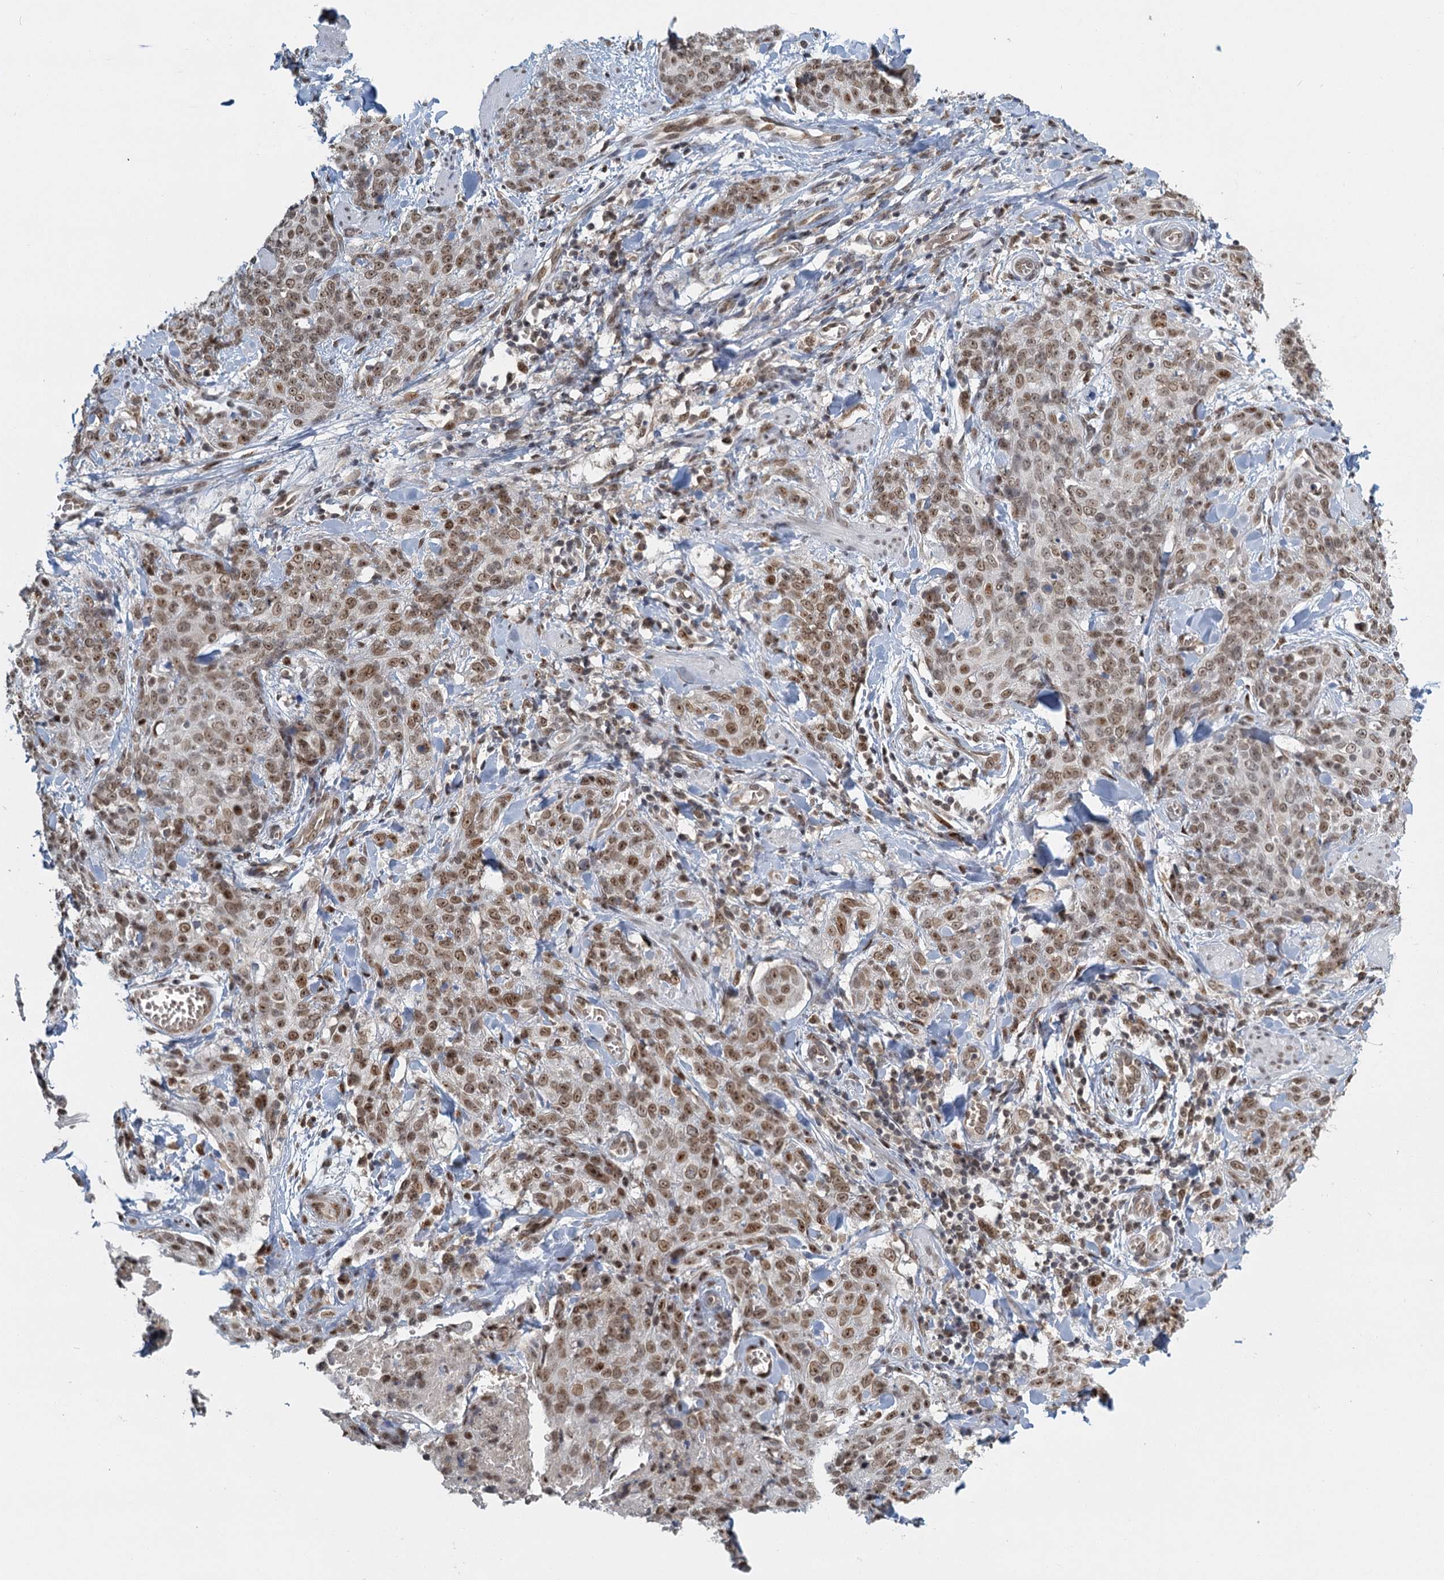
{"staining": {"intensity": "moderate", "quantity": ">75%", "location": "nuclear"}, "tissue": "skin cancer", "cell_type": "Tumor cells", "image_type": "cancer", "snomed": [{"axis": "morphology", "description": "Squamous cell carcinoma, NOS"}, {"axis": "topography", "description": "Skin"}, {"axis": "topography", "description": "Vulva"}], "caption": "Squamous cell carcinoma (skin) stained with IHC demonstrates moderate nuclear expression in approximately >75% of tumor cells. (Stains: DAB in brown, nuclei in blue, Microscopy: brightfield microscopy at high magnification).", "gene": "TREX1", "patient": {"sex": "female", "age": 85}}